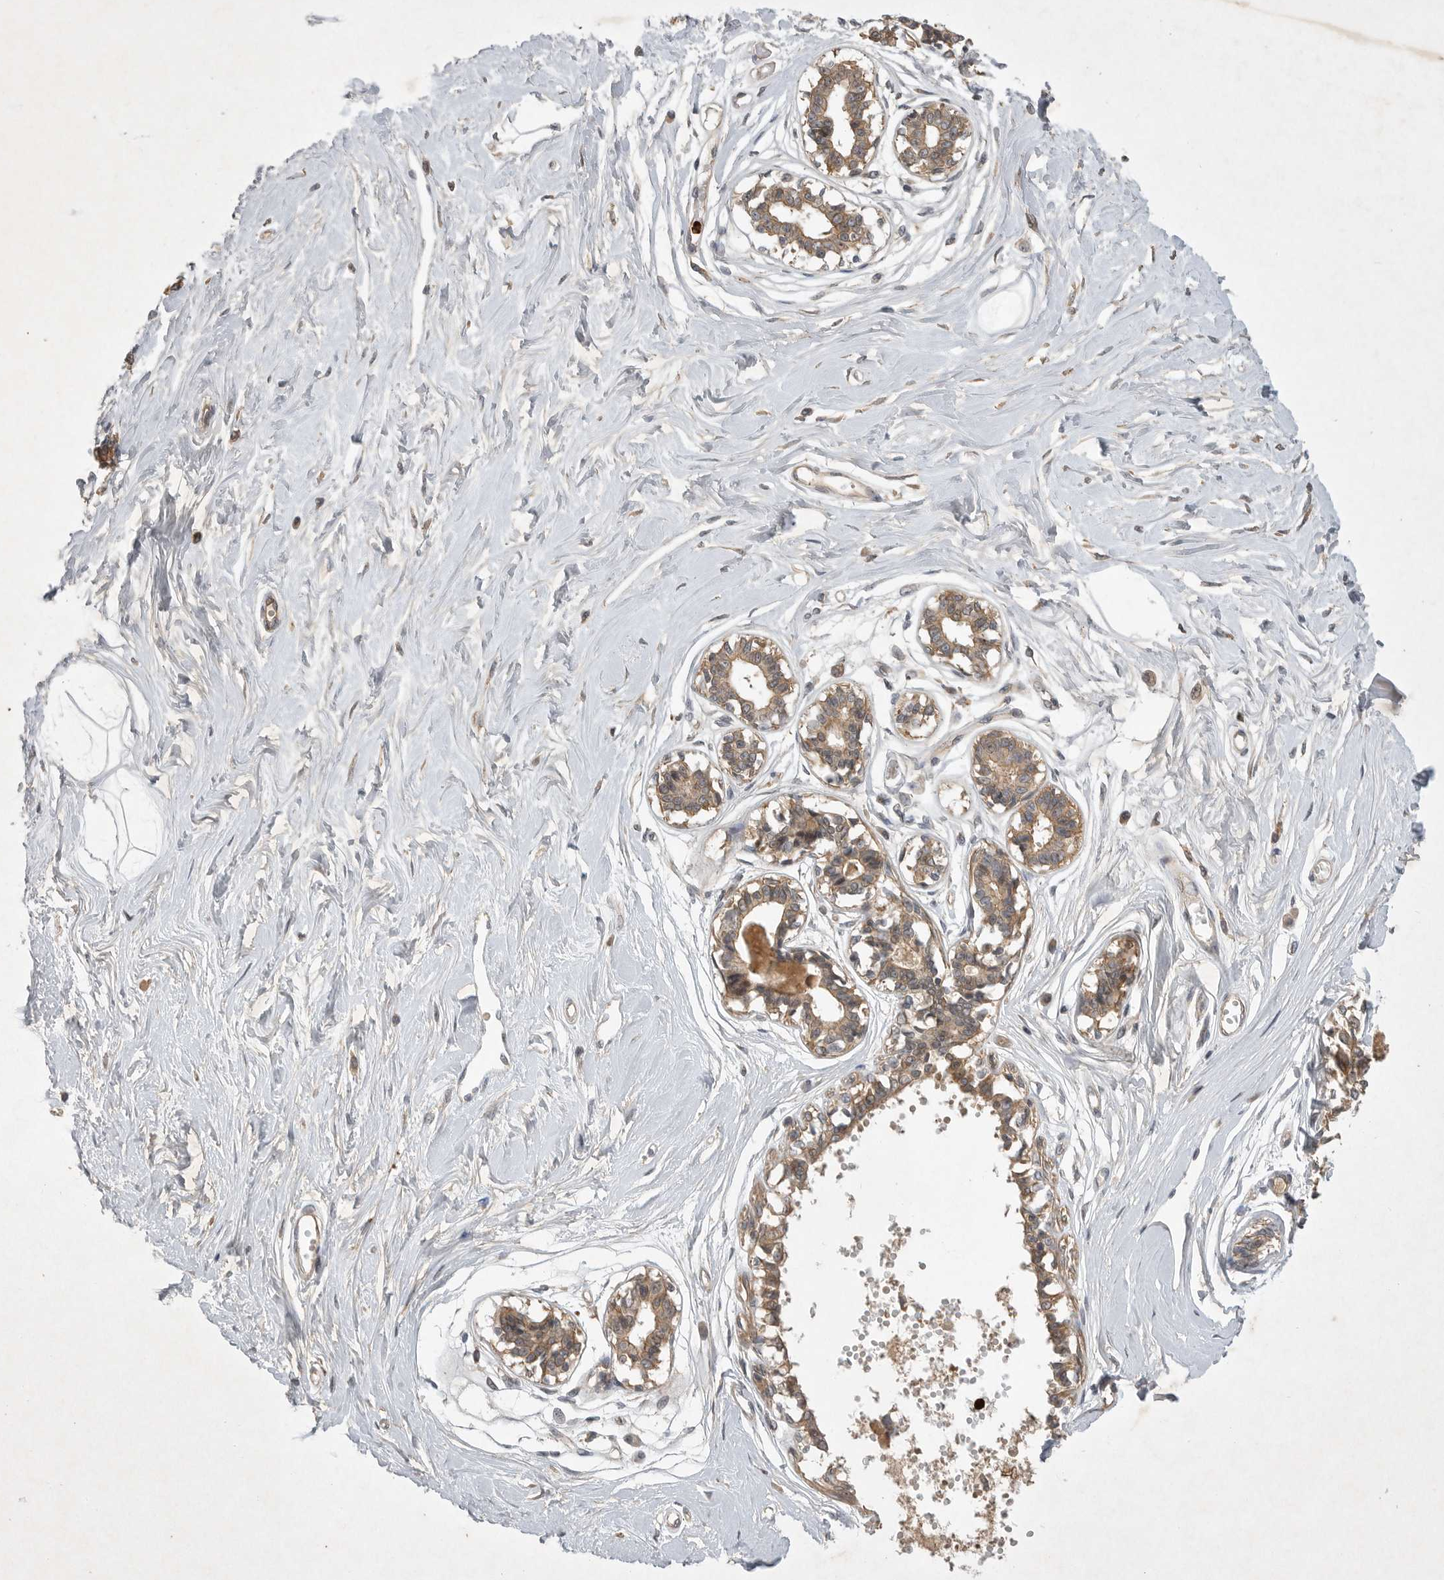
{"staining": {"intensity": "negative", "quantity": "none", "location": "none"}, "tissue": "breast", "cell_type": "Adipocytes", "image_type": "normal", "snomed": [{"axis": "morphology", "description": "Normal tissue, NOS"}, {"axis": "topography", "description": "Breast"}], "caption": "There is no significant positivity in adipocytes of breast. (DAB immunohistochemistry visualized using brightfield microscopy, high magnification).", "gene": "UBE3D", "patient": {"sex": "female", "age": 45}}